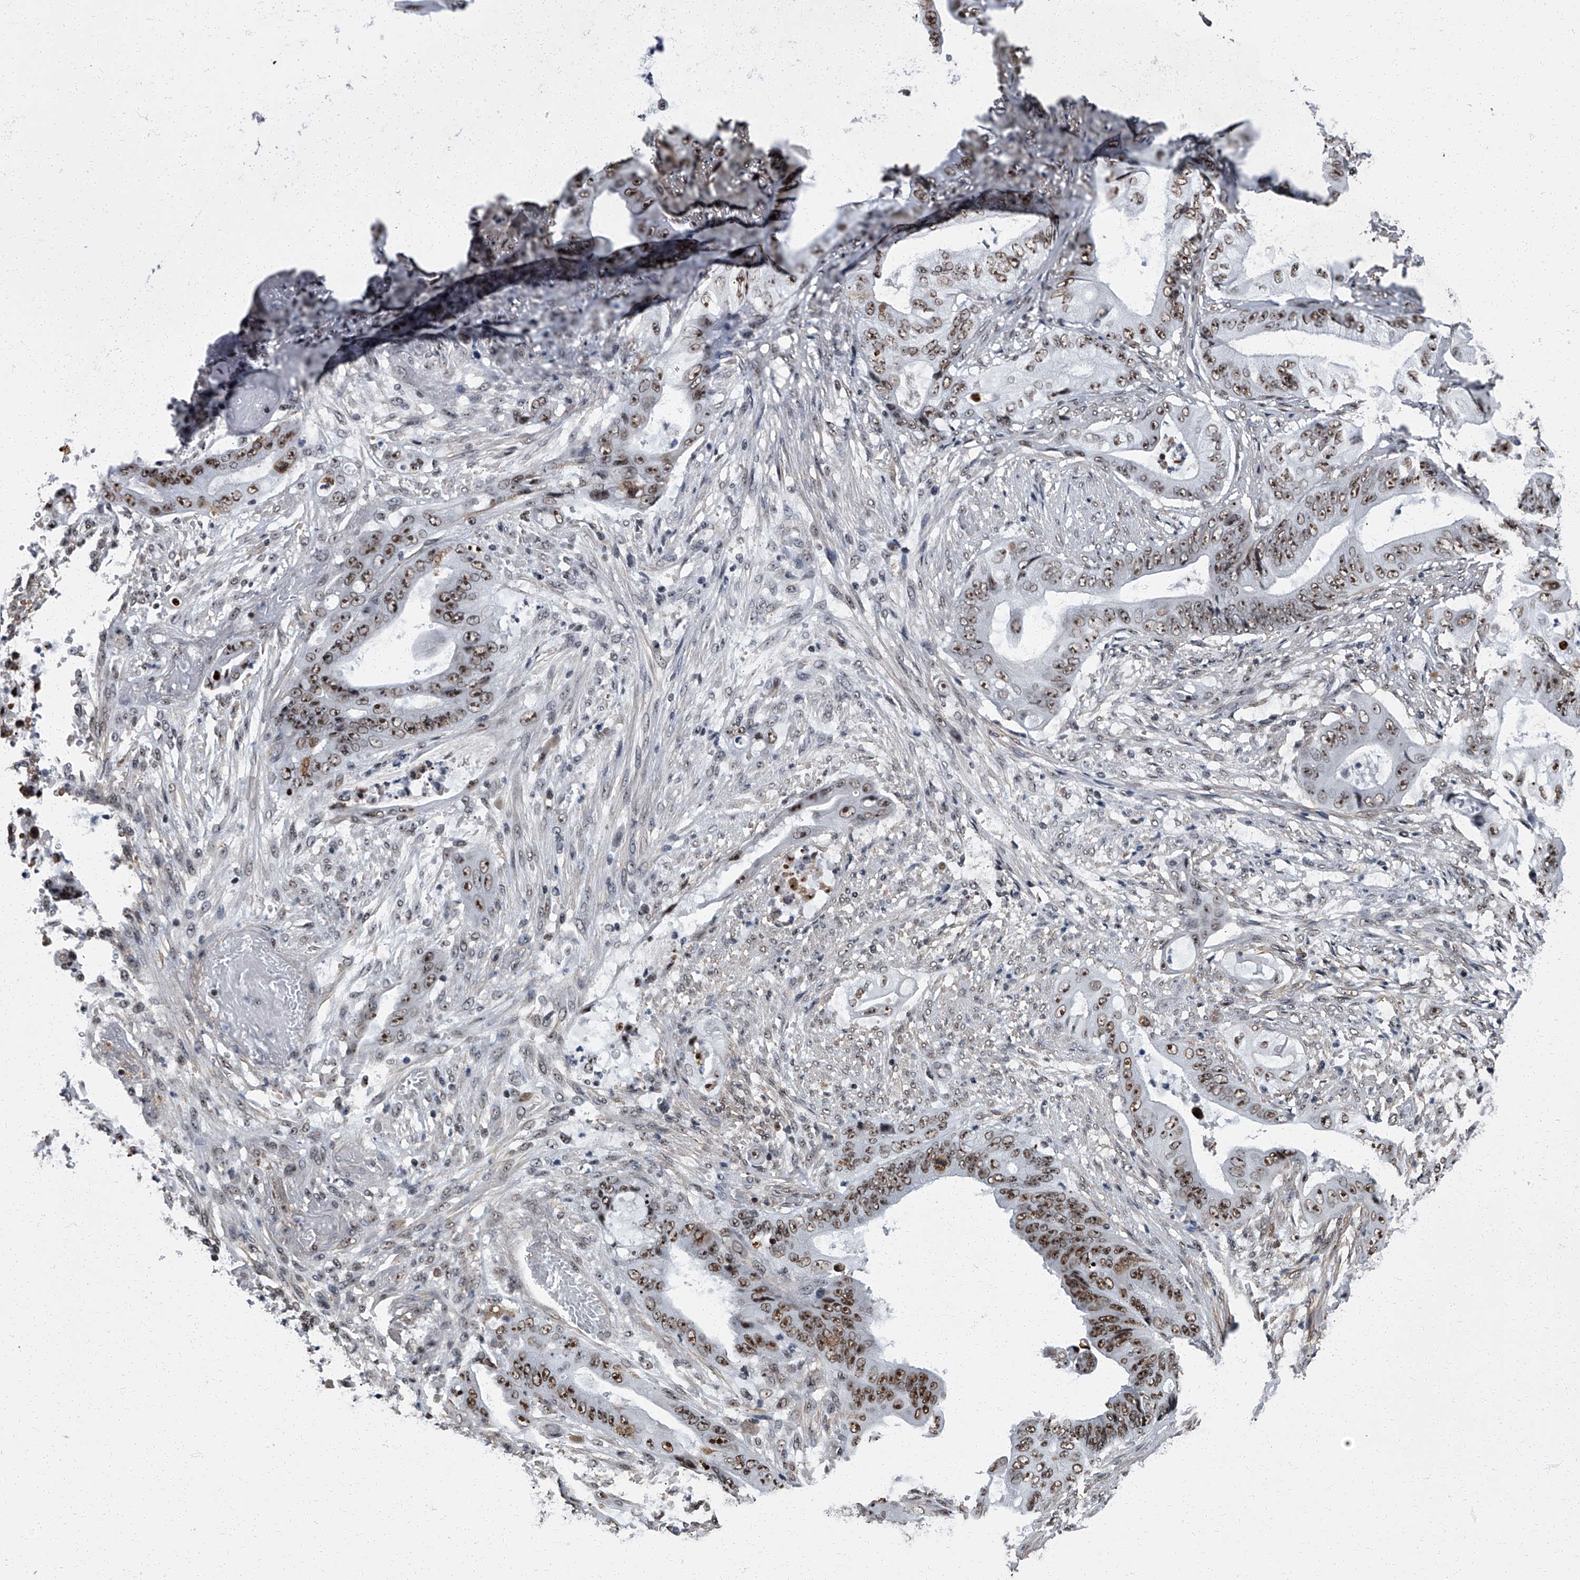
{"staining": {"intensity": "moderate", "quantity": "25%-75%", "location": "nuclear"}, "tissue": "stomach cancer", "cell_type": "Tumor cells", "image_type": "cancer", "snomed": [{"axis": "morphology", "description": "Adenocarcinoma, NOS"}, {"axis": "topography", "description": "Stomach"}], "caption": "A high-resolution image shows IHC staining of adenocarcinoma (stomach), which reveals moderate nuclear expression in about 25%-75% of tumor cells.", "gene": "ZNF518B", "patient": {"sex": "female", "age": 73}}